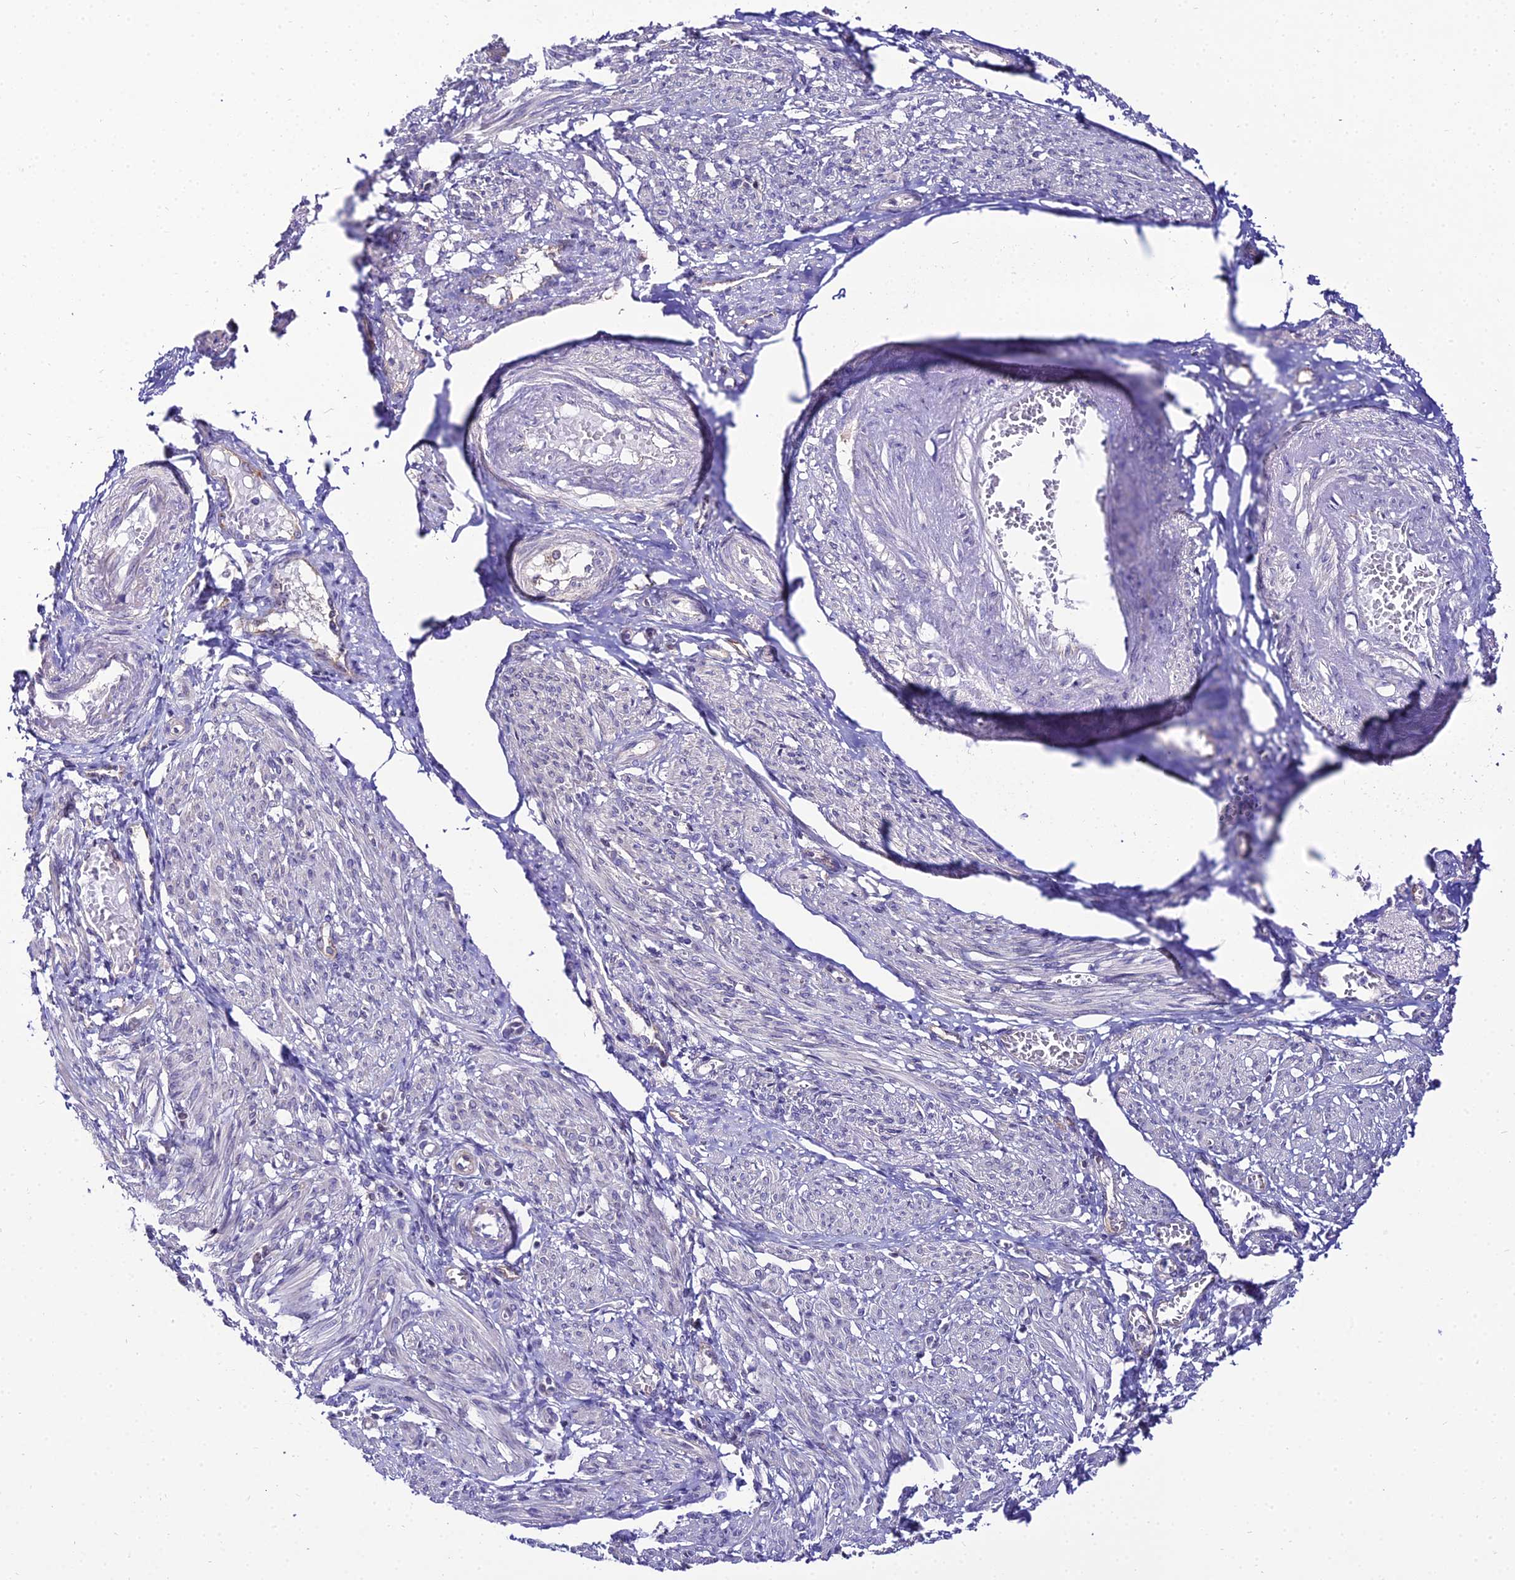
{"staining": {"intensity": "negative", "quantity": "none", "location": "none"}, "tissue": "smooth muscle", "cell_type": "Smooth muscle cells", "image_type": "normal", "snomed": [{"axis": "morphology", "description": "Normal tissue, NOS"}, {"axis": "topography", "description": "Smooth muscle"}], "caption": "There is no significant expression in smooth muscle cells of smooth muscle. The staining was performed using DAB to visualize the protein expression in brown, while the nuclei were stained in blue with hematoxylin (Magnification: 20x).", "gene": "SHQ1", "patient": {"sex": "female", "age": 39}}